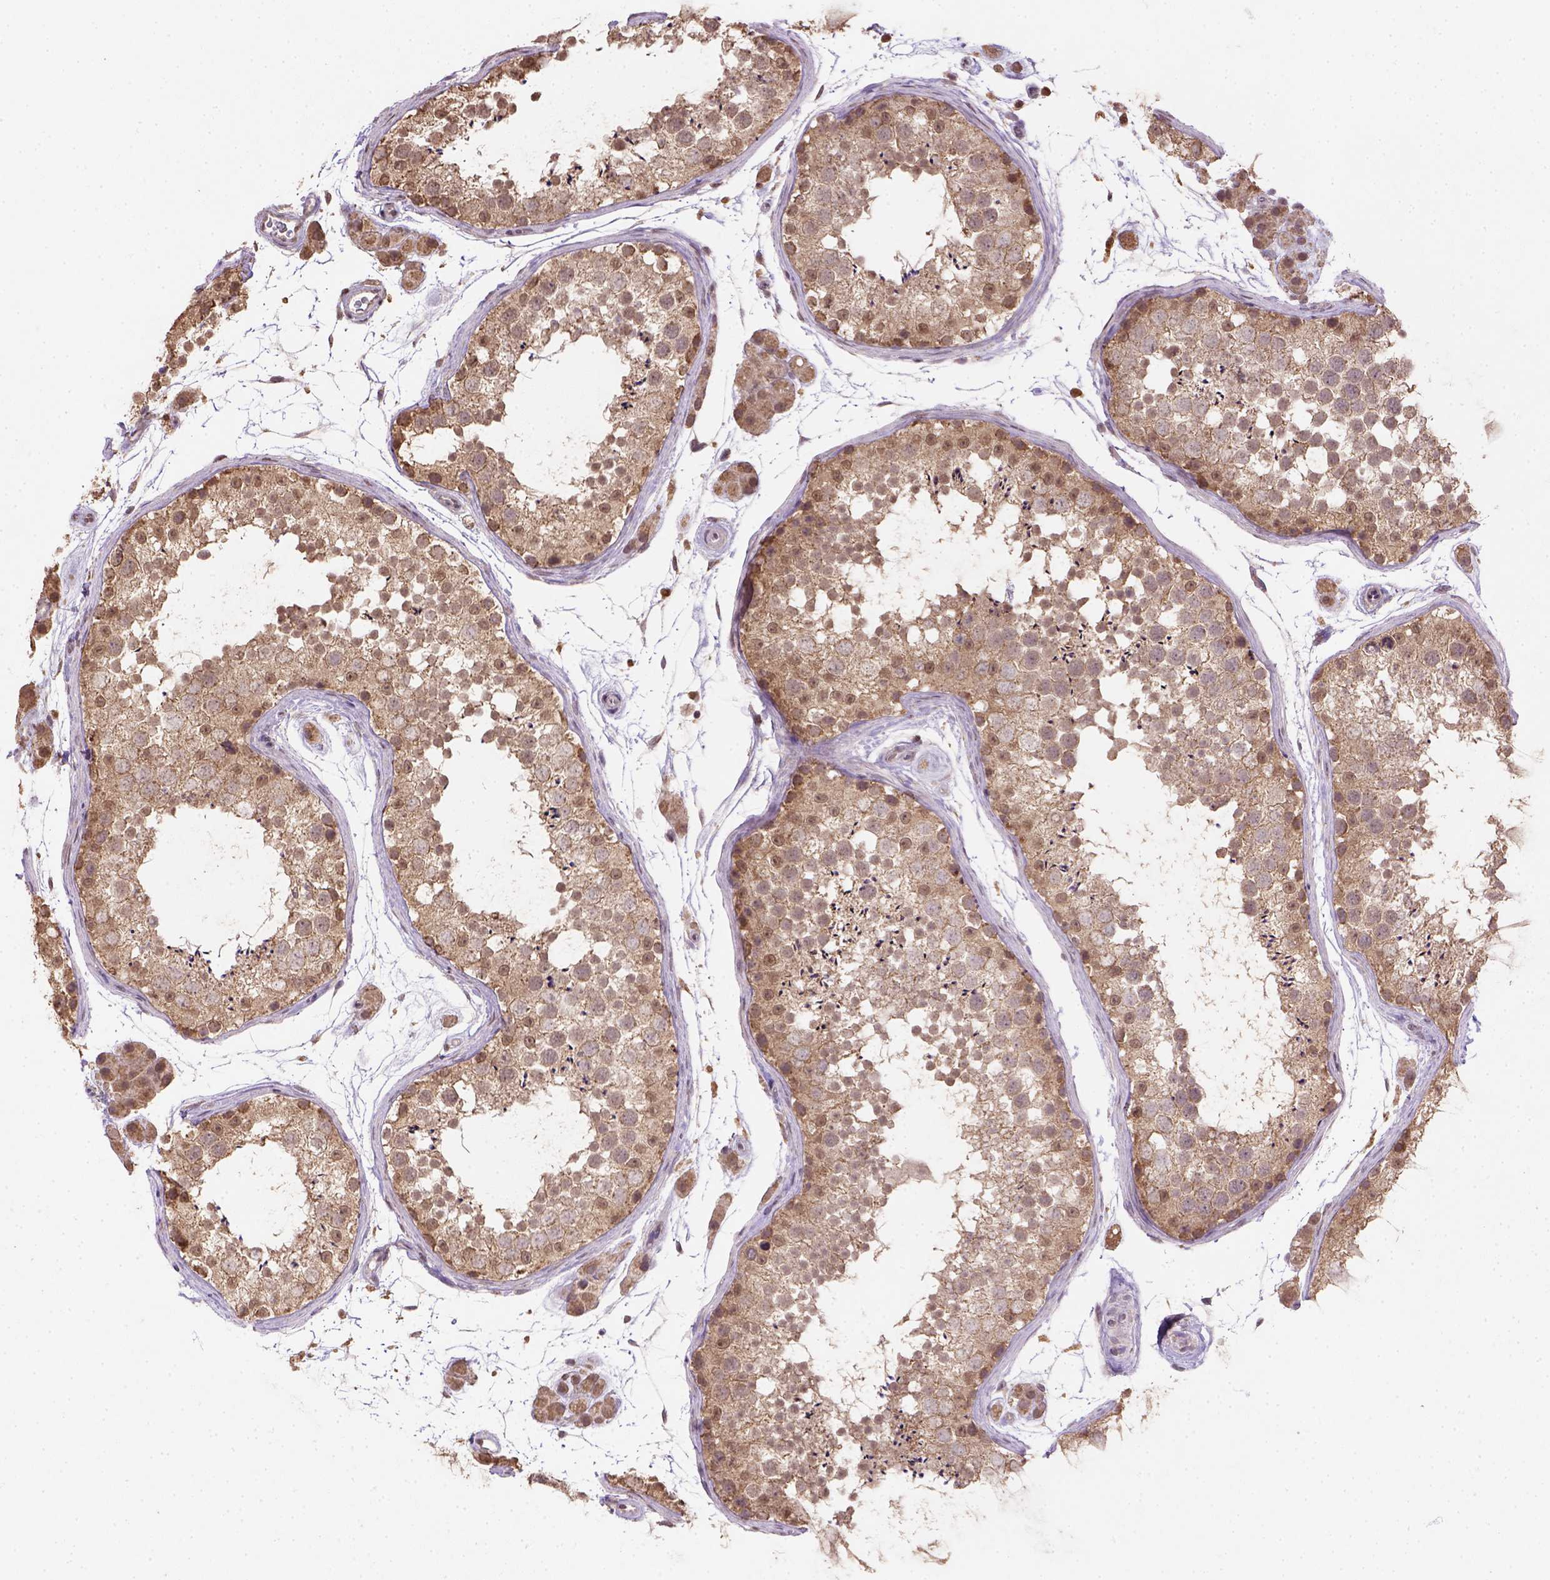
{"staining": {"intensity": "moderate", "quantity": ">75%", "location": "cytoplasmic/membranous,nuclear"}, "tissue": "testis", "cell_type": "Cells in seminiferous ducts", "image_type": "normal", "snomed": [{"axis": "morphology", "description": "Normal tissue, NOS"}, {"axis": "topography", "description": "Testis"}], "caption": "The image reveals immunohistochemical staining of normal testis. There is moderate cytoplasmic/membranous,nuclear expression is present in approximately >75% of cells in seminiferous ducts. The staining was performed using DAB (3,3'-diaminobenzidine) to visualize the protein expression in brown, while the nuclei were stained in blue with hematoxylin (Magnification: 20x).", "gene": "NUDT10", "patient": {"sex": "male", "age": 41}}